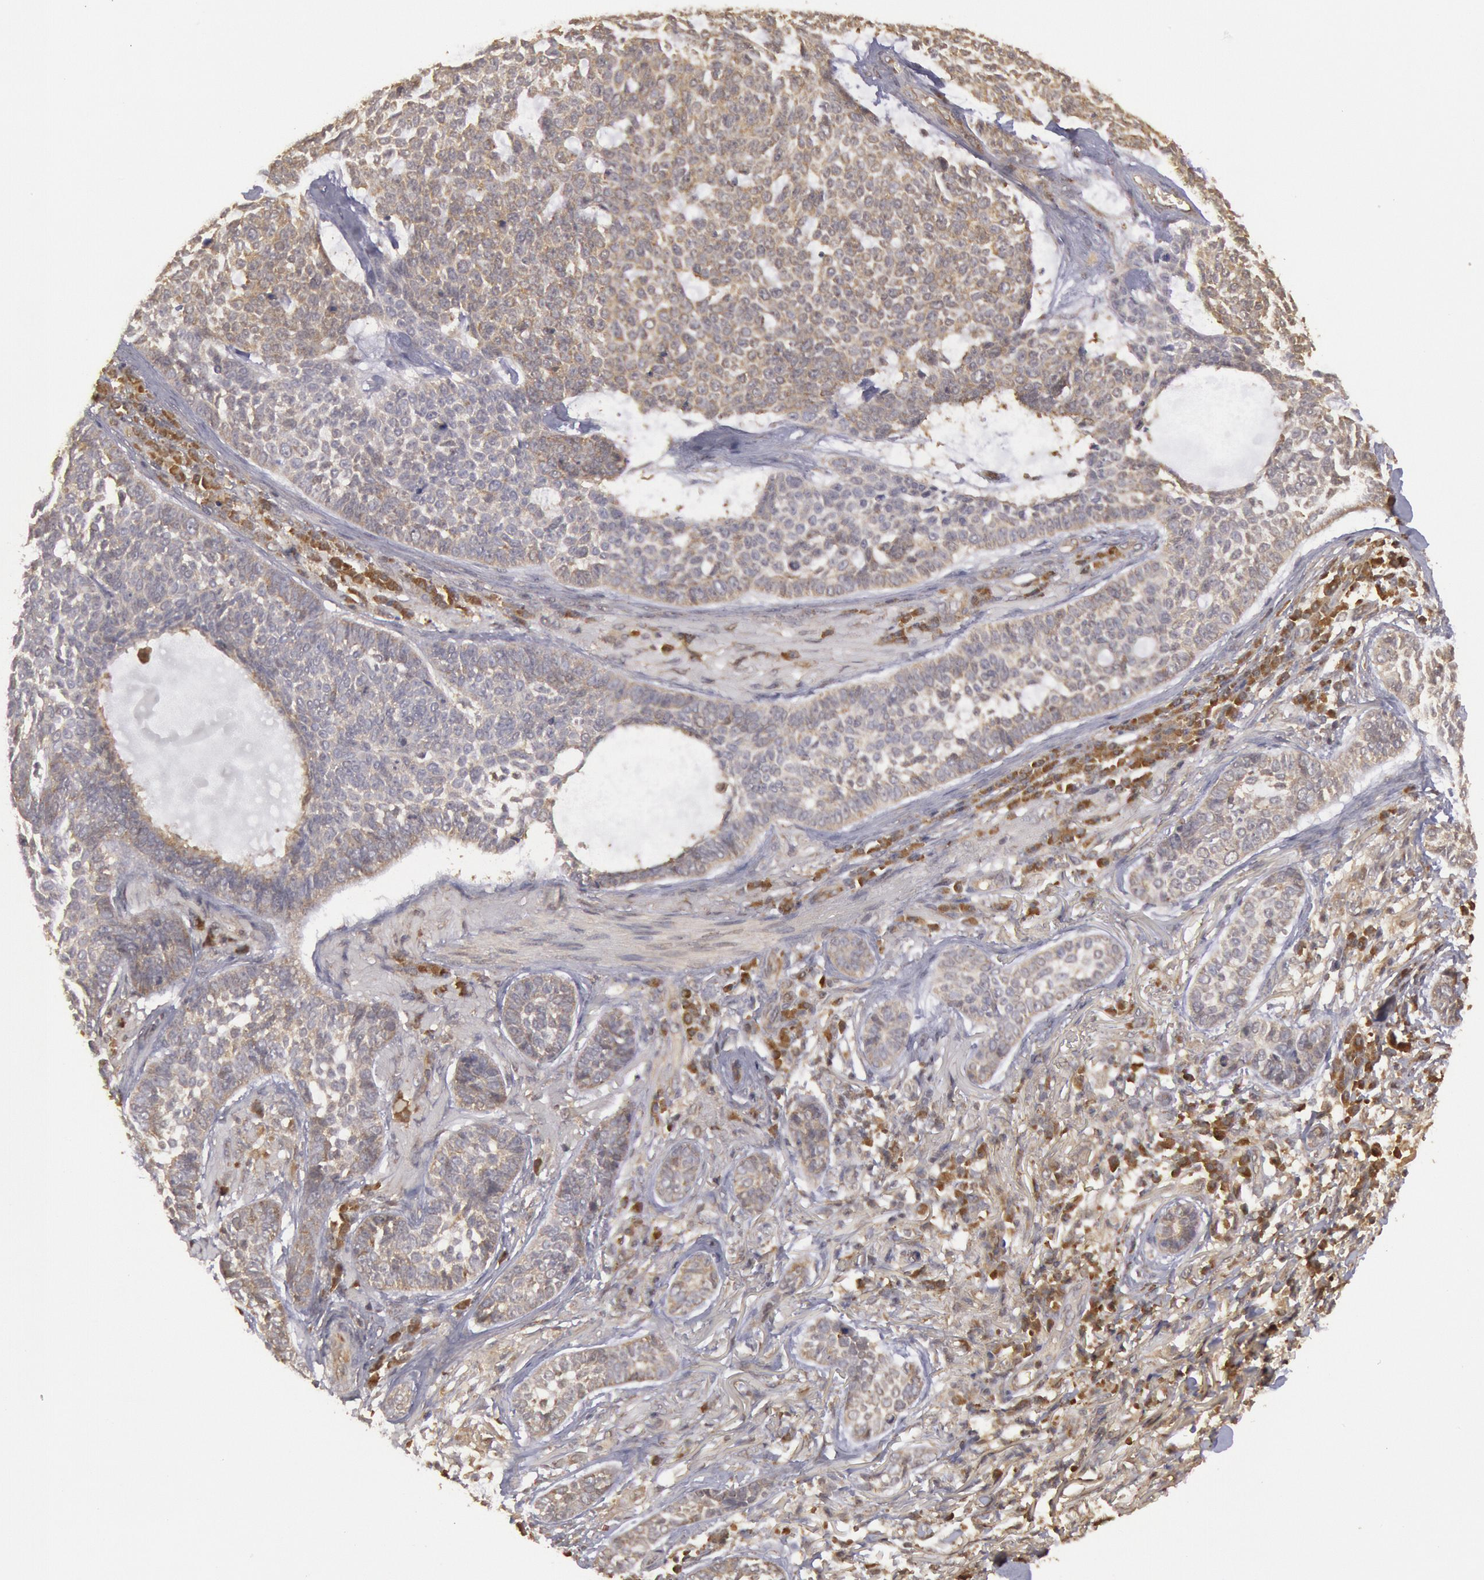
{"staining": {"intensity": "moderate", "quantity": ">75%", "location": "cytoplasmic/membranous"}, "tissue": "skin cancer", "cell_type": "Tumor cells", "image_type": "cancer", "snomed": [{"axis": "morphology", "description": "Basal cell carcinoma"}, {"axis": "topography", "description": "Skin"}], "caption": "A brown stain labels moderate cytoplasmic/membranous expression of a protein in skin cancer (basal cell carcinoma) tumor cells.", "gene": "USP14", "patient": {"sex": "female", "age": 89}}